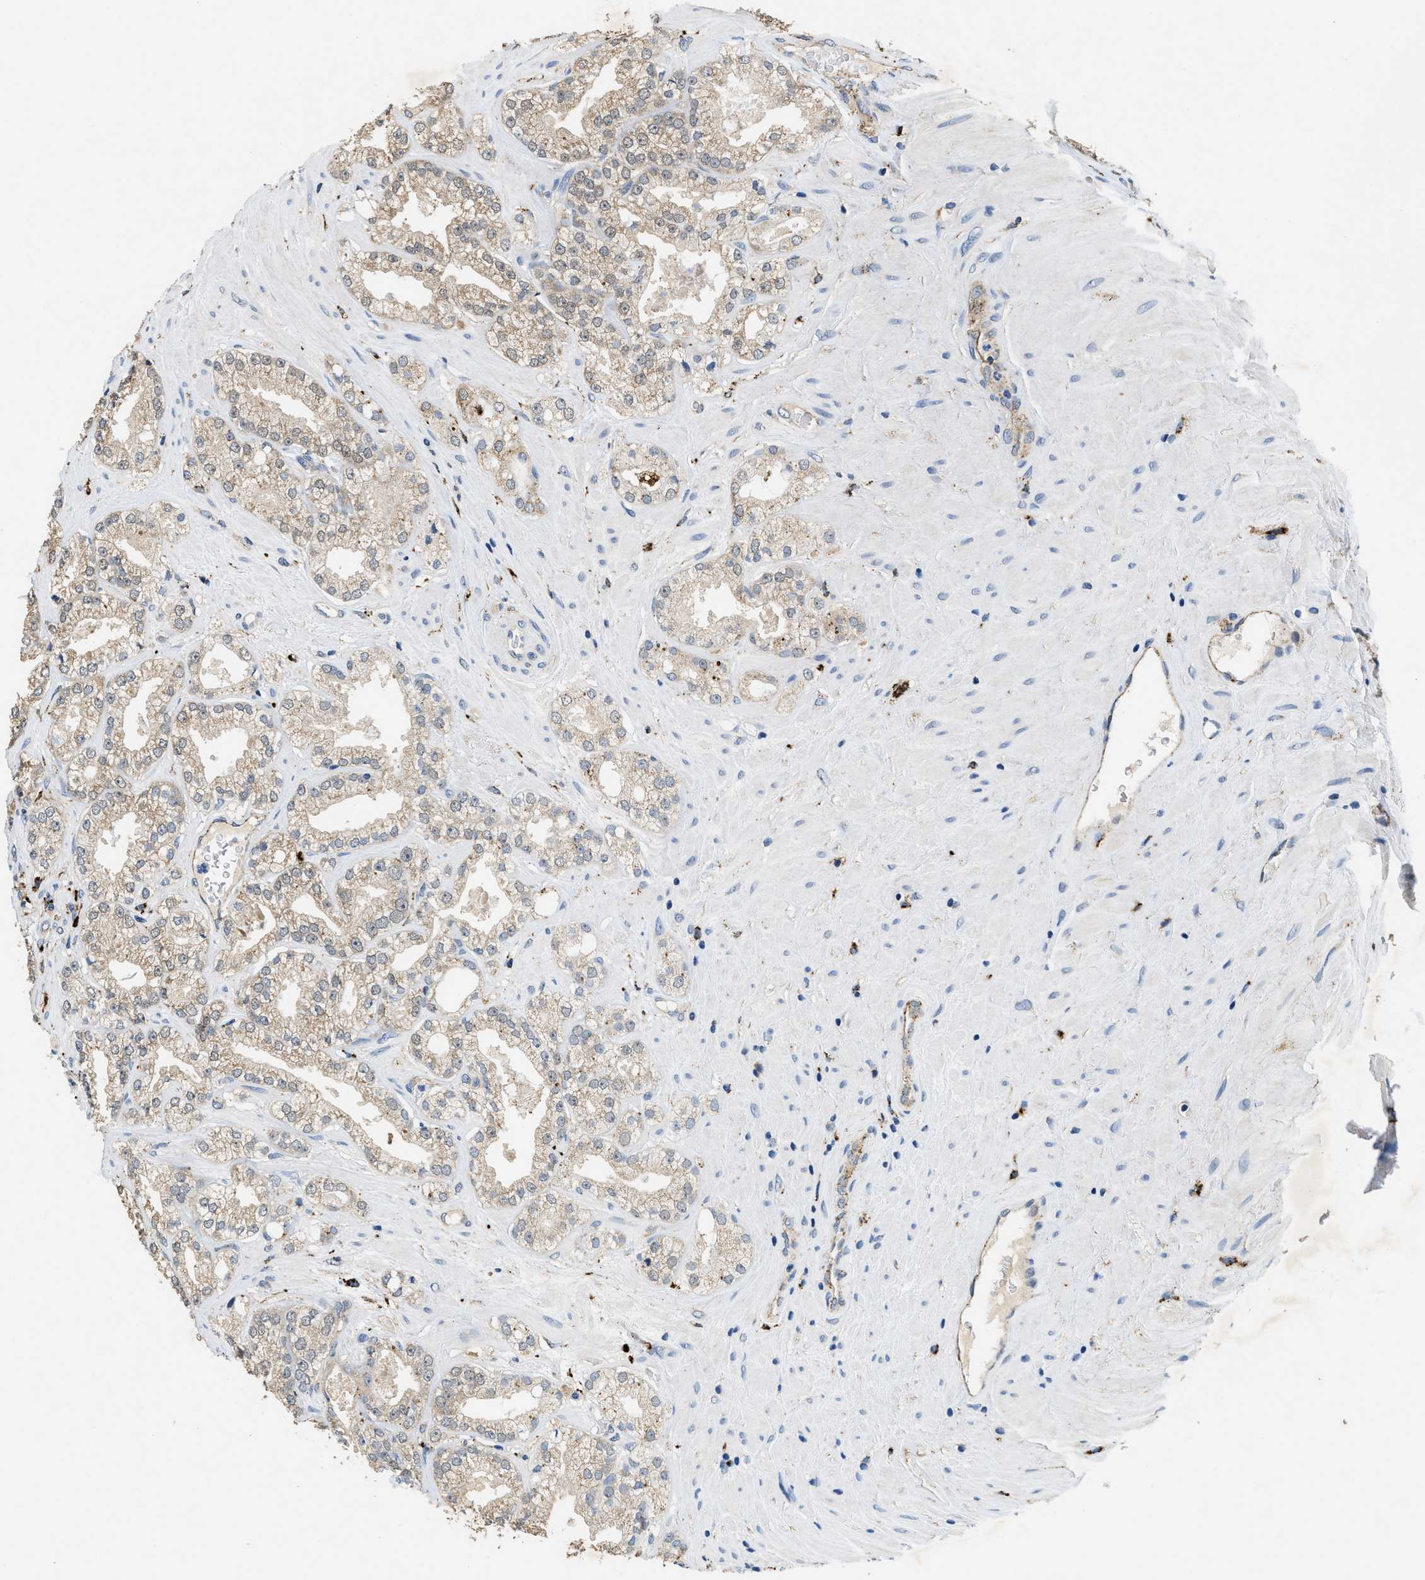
{"staining": {"intensity": "weak", "quantity": ">75%", "location": "cytoplasmic/membranous"}, "tissue": "prostate cancer", "cell_type": "Tumor cells", "image_type": "cancer", "snomed": [{"axis": "morphology", "description": "Adenocarcinoma, High grade"}, {"axis": "topography", "description": "Prostate"}], "caption": "High-grade adenocarcinoma (prostate) stained with immunohistochemistry (IHC) reveals weak cytoplasmic/membranous positivity in approximately >75% of tumor cells. (DAB IHC, brown staining for protein, blue staining for nuclei).", "gene": "BMPR2", "patient": {"sex": "male", "age": 71}}